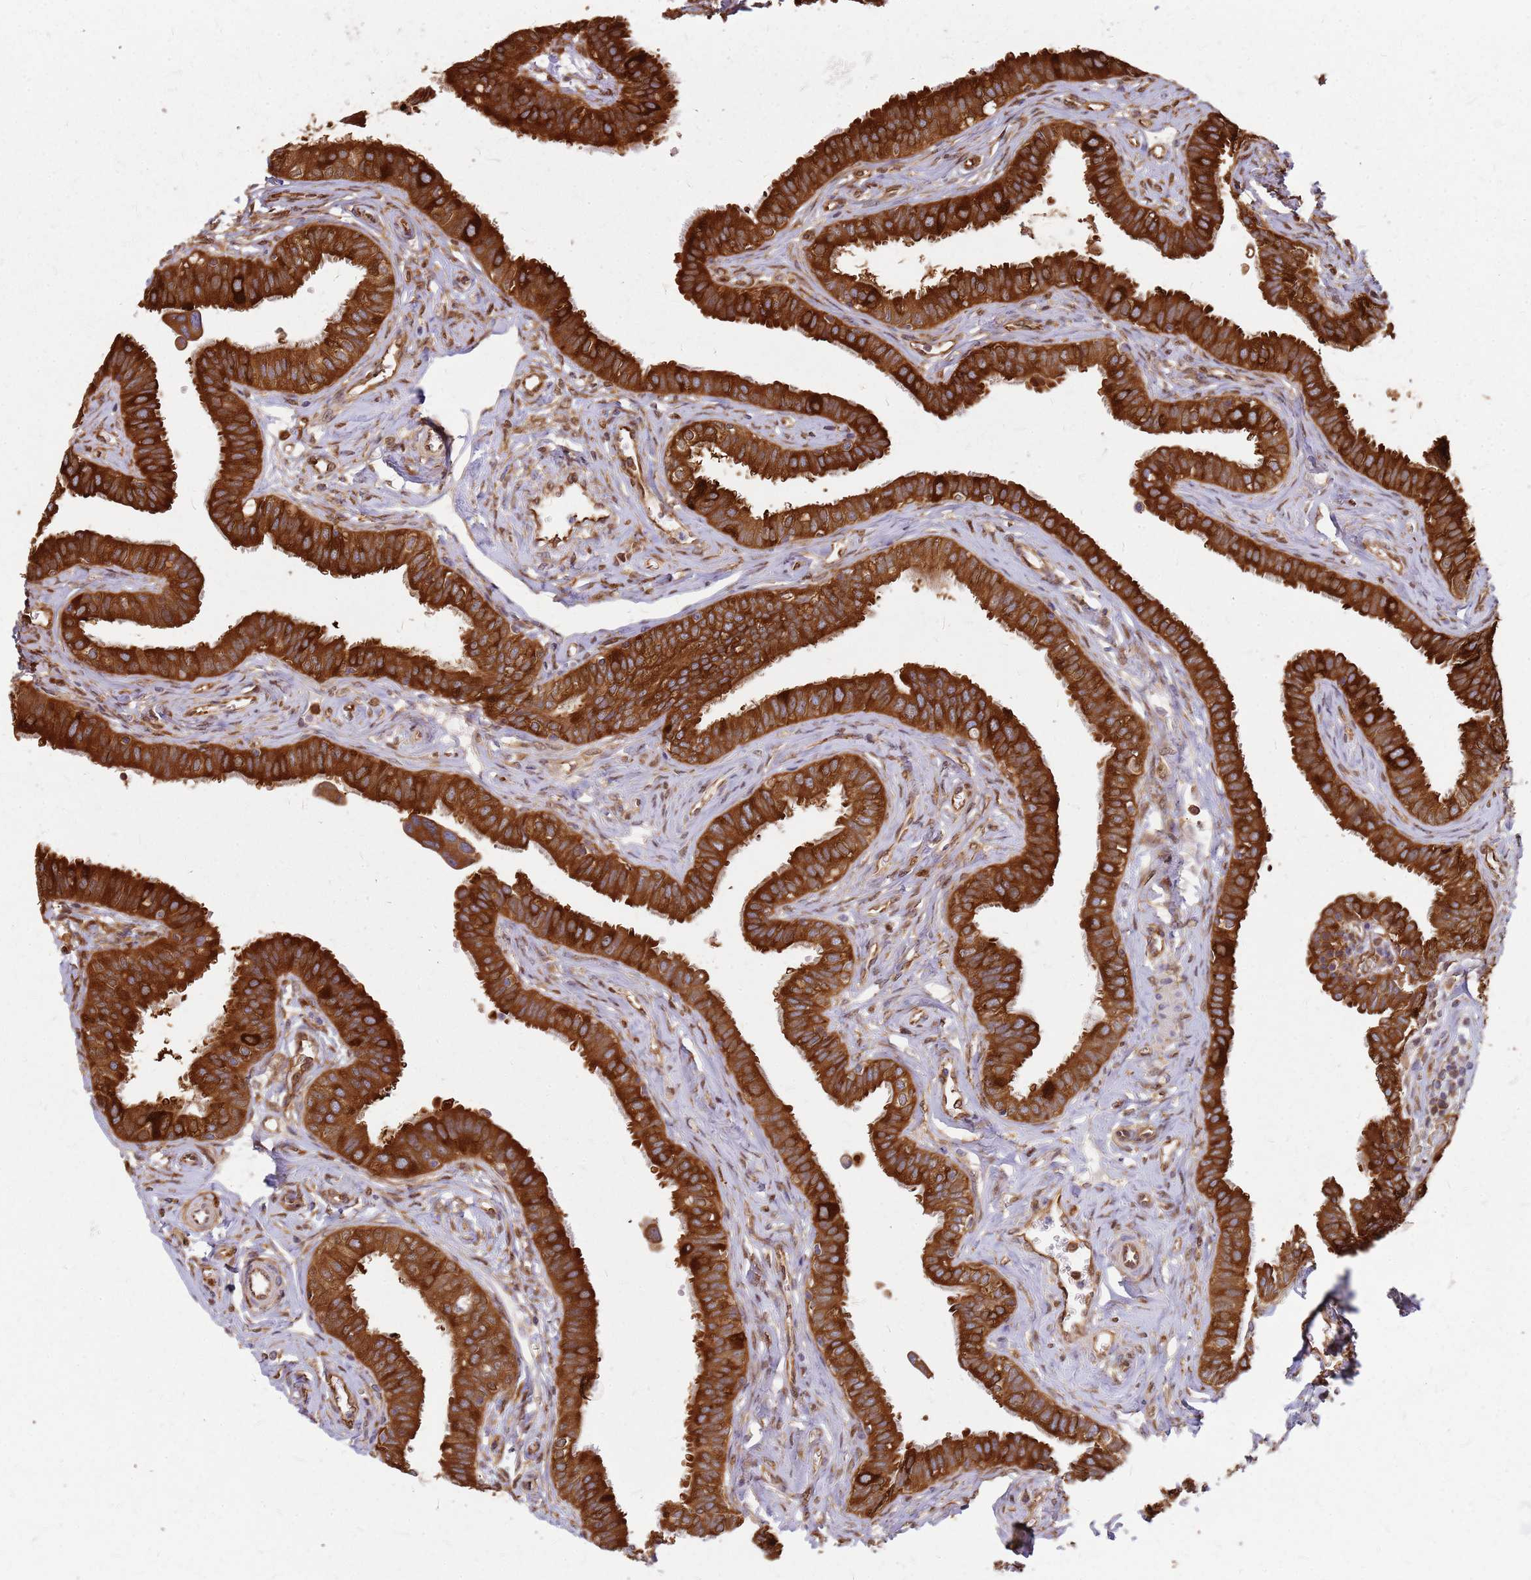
{"staining": {"intensity": "strong", "quantity": ">75%", "location": "cytoplasmic/membranous"}, "tissue": "fallopian tube", "cell_type": "Glandular cells", "image_type": "normal", "snomed": [{"axis": "morphology", "description": "Normal tissue, NOS"}, {"axis": "morphology", "description": "Carcinoma, NOS"}, {"axis": "topography", "description": "Fallopian tube"}, {"axis": "topography", "description": "Ovary"}], "caption": "Fallopian tube stained with a brown dye reveals strong cytoplasmic/membranous positive staining in approximately >75% of glandular cells.", "gene": "HDX", "patient": {"sex": "female", "age": 59}}